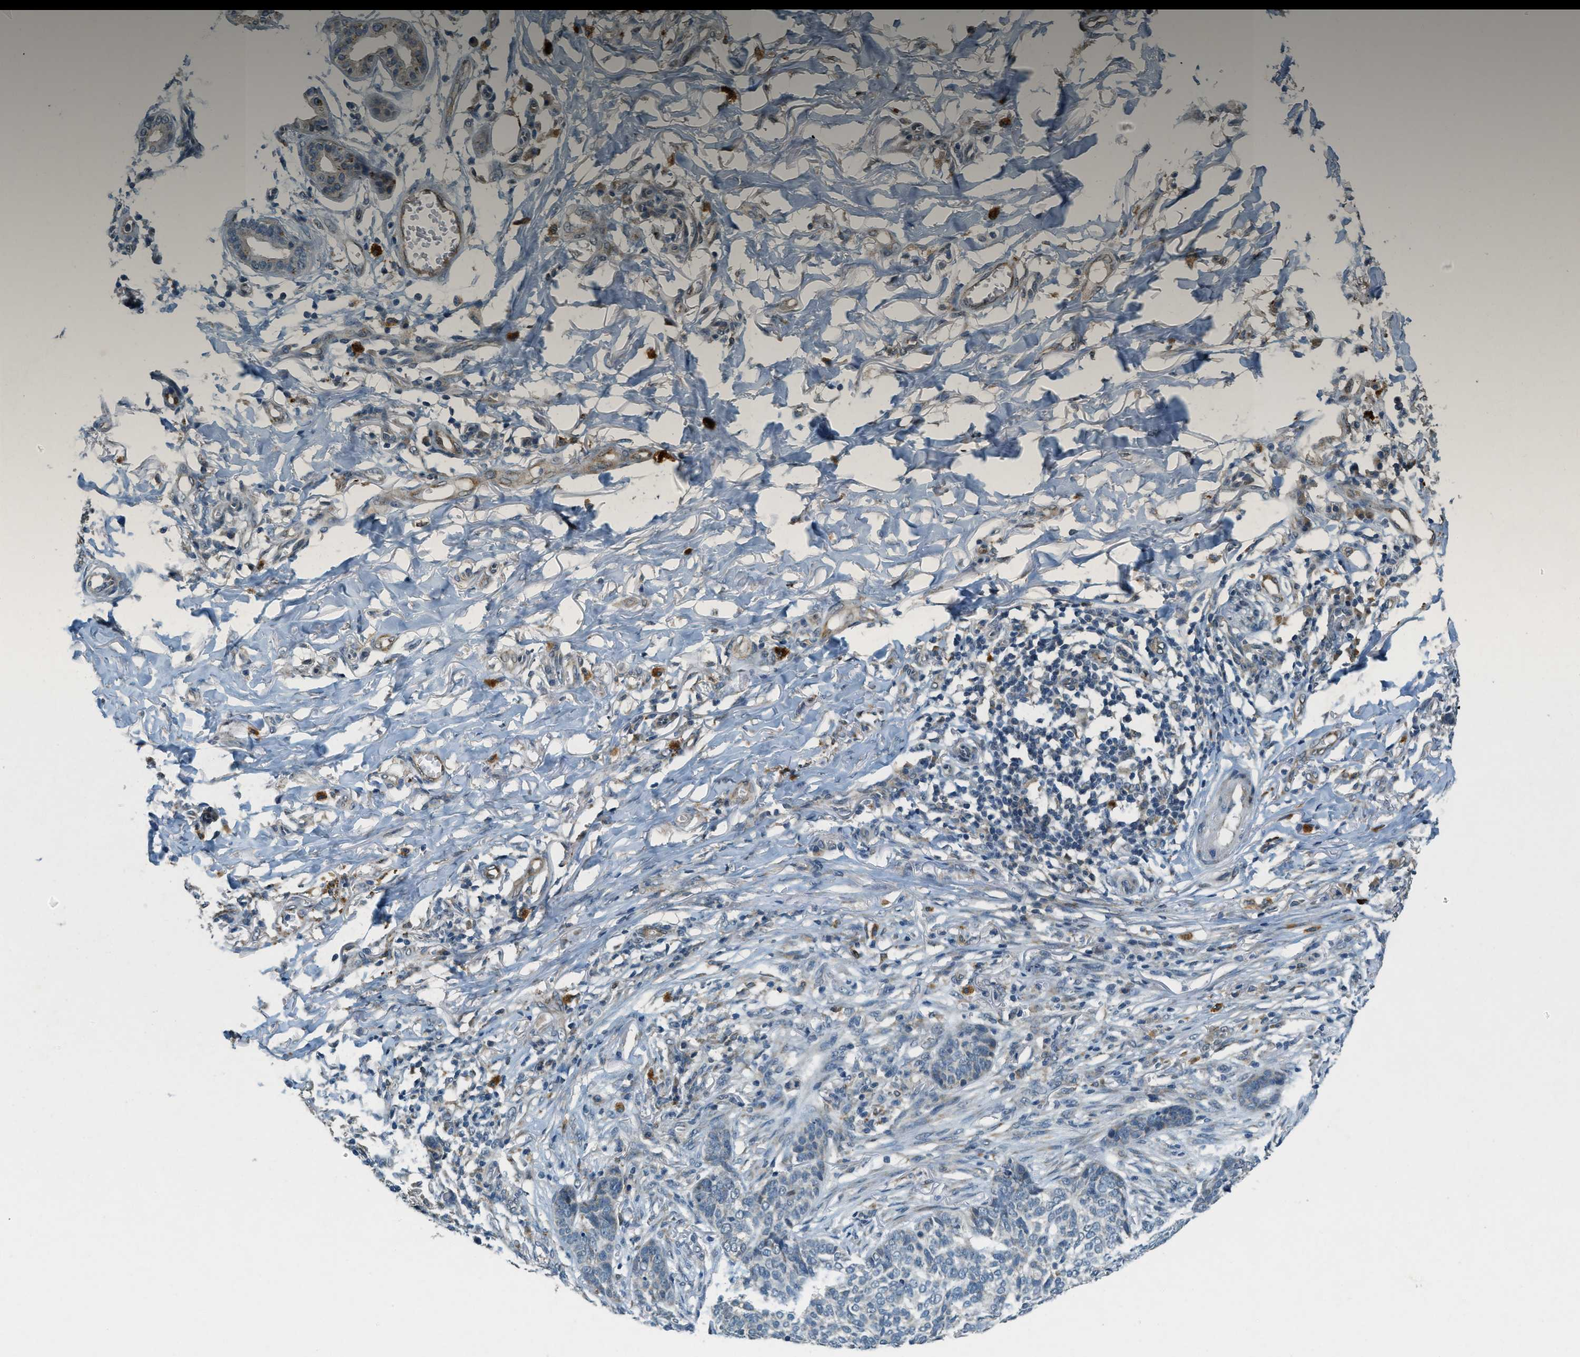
{"staining": {"intensity": "weak", "quantity": "<25%", "location": "cytoplasmic/membranous"}, "tissue": "skin cancer", "cell_type": "Tumor cells", "image_type": "cancer", "snomed": [{"axis": "morphology", "description": "Basal cell carcinoma"}, {"axis": "topography", "description": "Skin"}], "caption": "Micrograph shows no protein positivity in tumor cells of skin cancer tissue.", "gene": "RAB3D", "patient": {"sex": "male", "age": 85}}